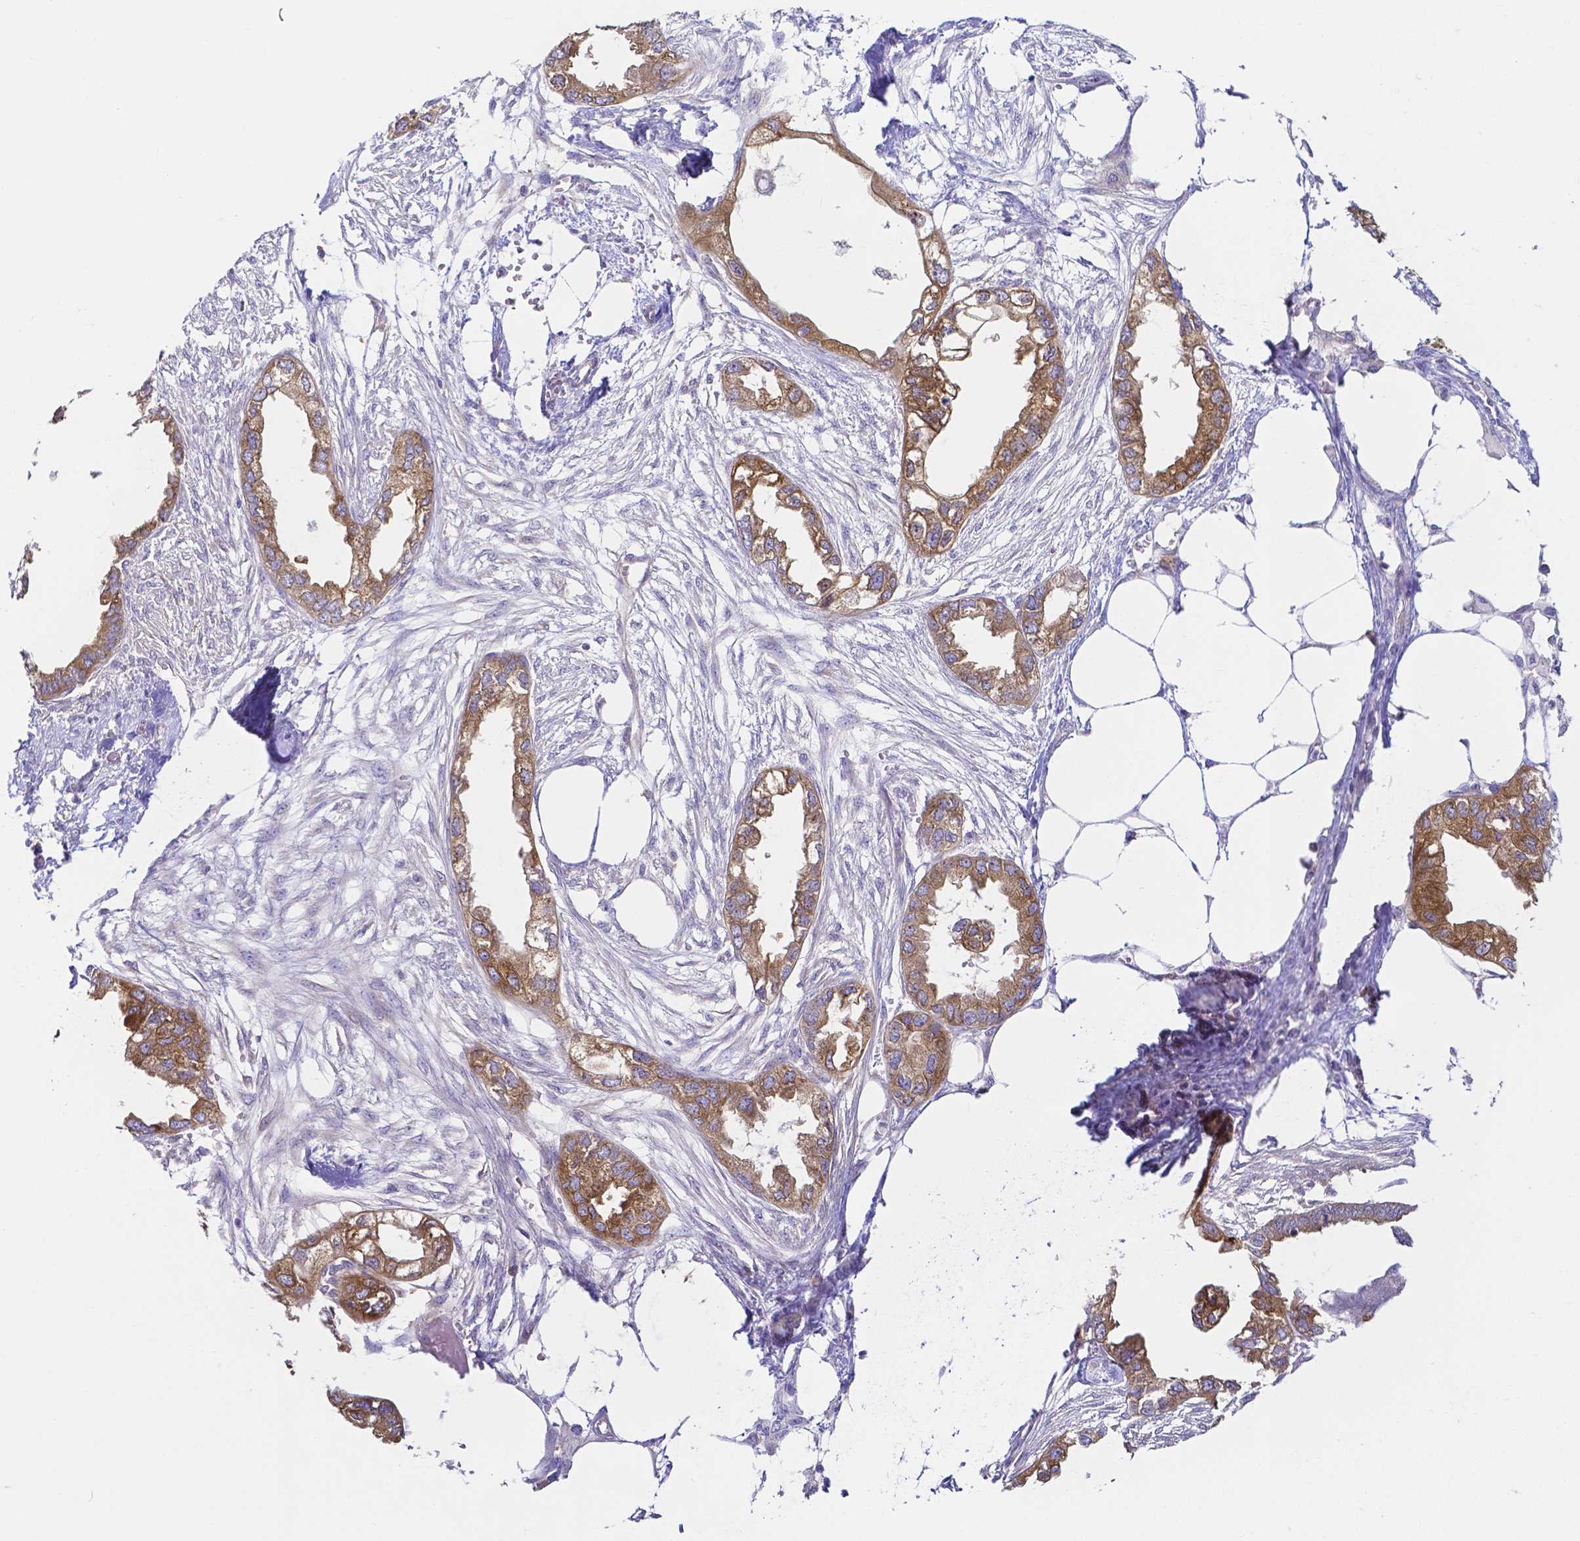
{"staining": {"intensity": "moderate", "quantity": ">75%", "location": "cytoplasmic/membranous"}, "tissue": "endometrial cancer", "cell_type": "Tumor cells", "image_type": "cancer", "snomed": [{"axis": "morphology", "description": "Adenocarcinoma, NOS"}, {"axis": "morphology", "description": "Adenocarcinoma, metastatic, NOS"}, {"axis": "topography", "description": "Adipose tissue"}, {"axis": "topography", "description": "Endometrium"}], "caption": "Immunohistochemical staining of human adenocarcinoma (endometrial) shows moderate cytoplasmic/membranous protein expression in about >75% of tumor cells.", "gene": "PKP3", "patient": {"sex": "female", "age": 67}}